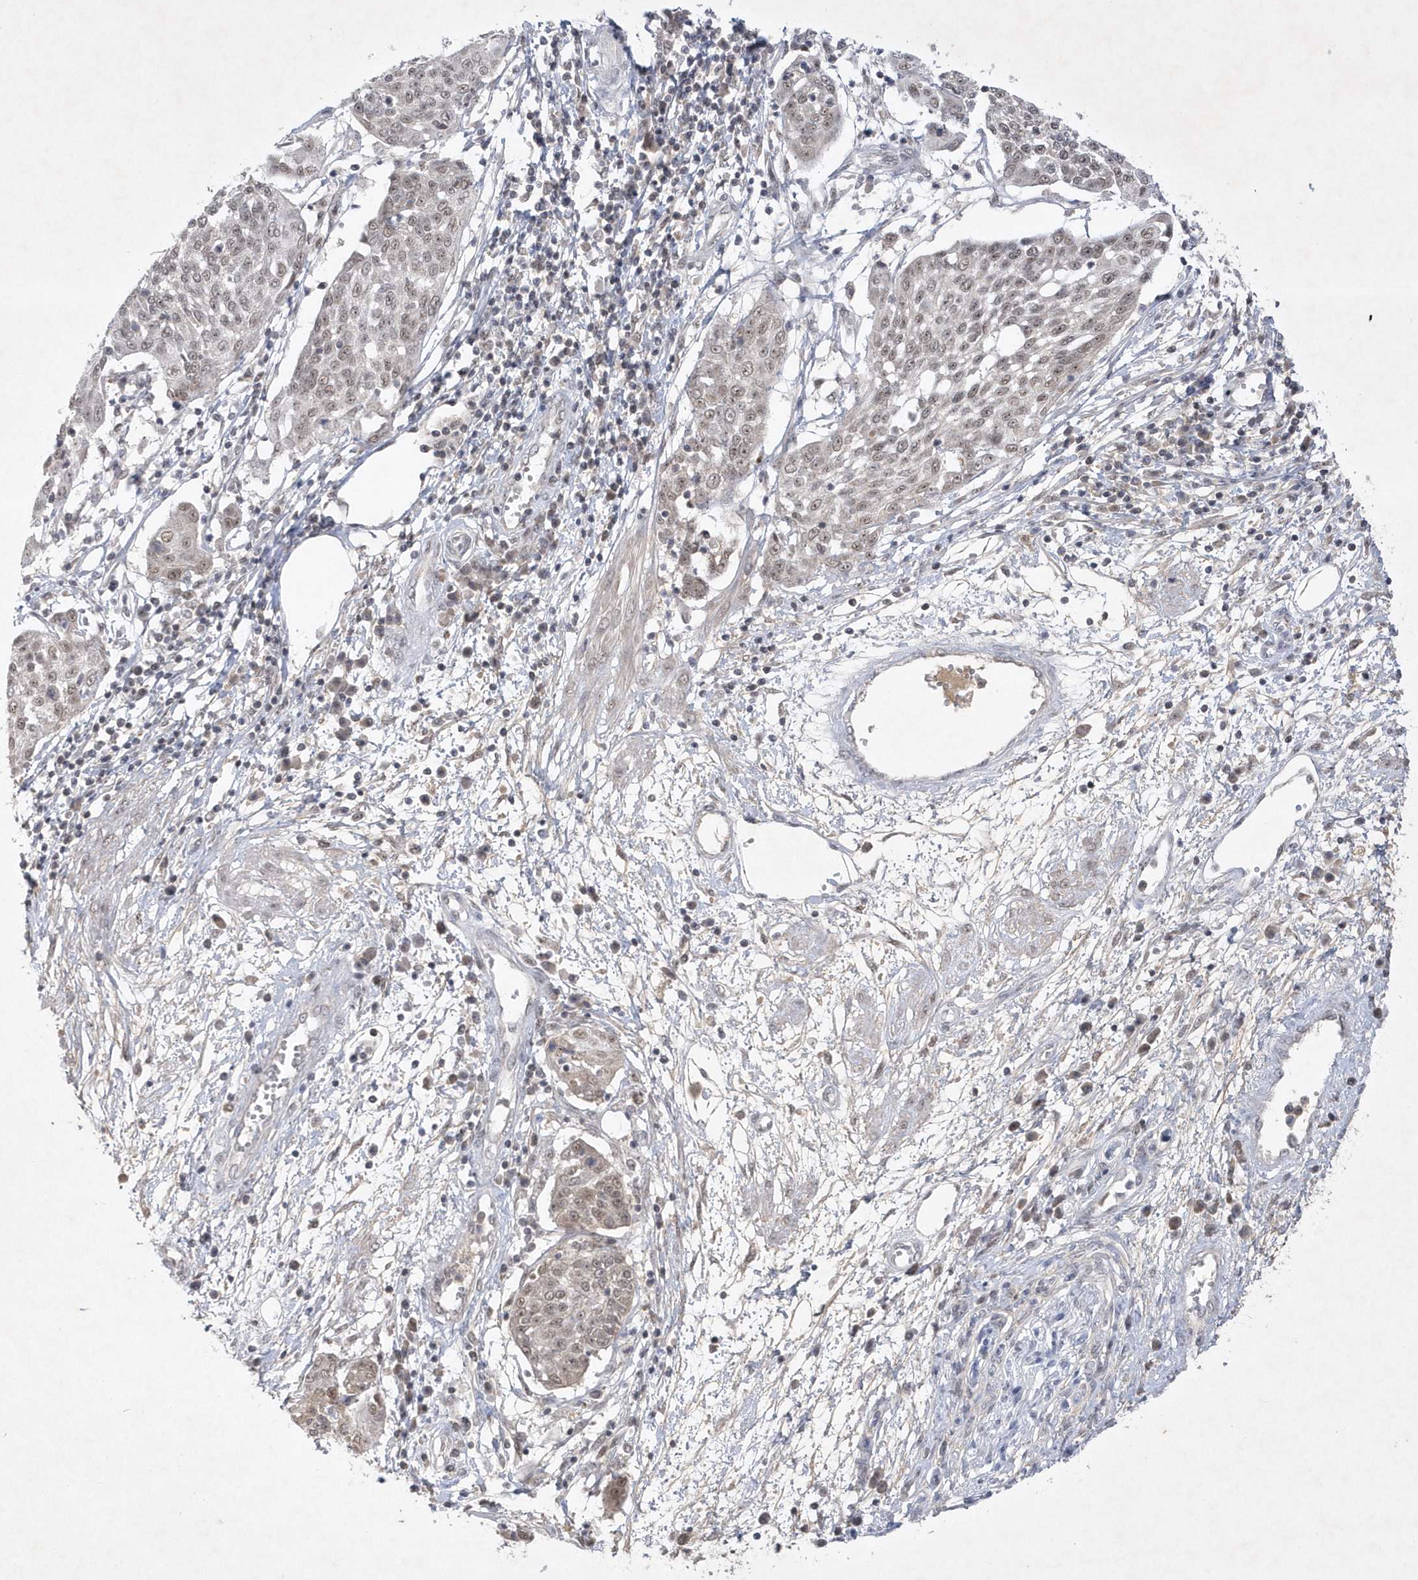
{"staining": {"intensity": "weak", "quantity": "25%-75%", "location": "nuclear"}, "tissue": "cervical cancer", "cell_type": "Tumor cells", "image_type": "cancer", "snomed": [{"axis": "morphology", "description": "Squamous cell carcinoma, NOS"}, {"axis": "topography", "description": "Cervix"}], "caption": "Immunohistochemistry (IHC) (DAB (3,3'-diaminobenzidine)) staining of cervical cancer (squamous cell carcinoma) demonstrates weak nuclear protein staining in approximately 25%-75% of tumor cells.", "gene": "CPSF3", "patient": {"sex": "female", "age": 34}}